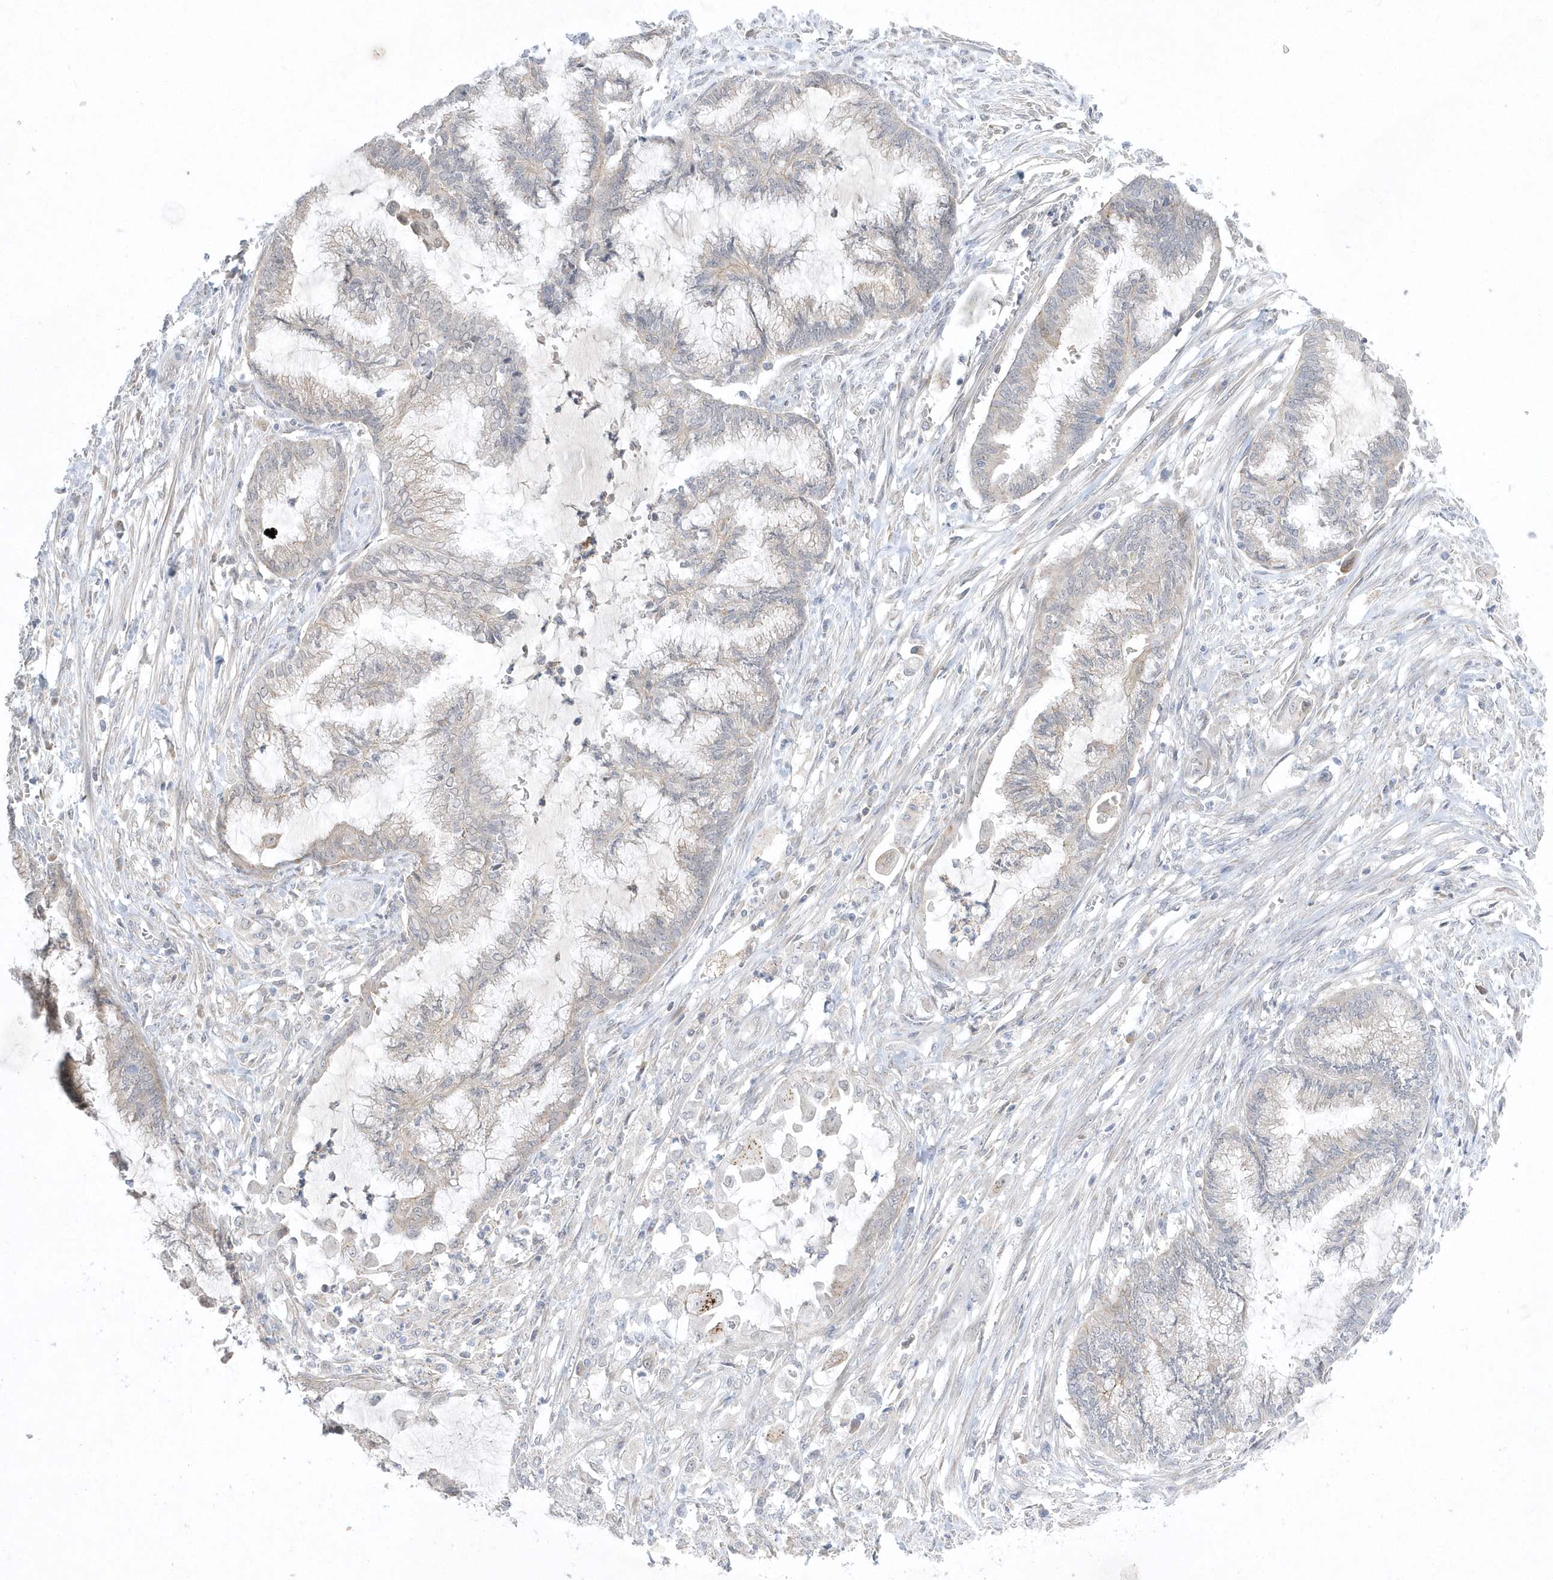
{"staining": {"intensity": "negative", "quantity": "none", "location": "none"}, "tissue": "endometrial cancer", "cell_type": "Tumor cells", "image_type": "cancer", "snomed": [{"axis": "morphology", "description": "Adenocarcinoma, NOS"}, {"axis": "topography", "description": "Endometrium"}], "caption": "This micrograph is of endometrial cancer (adenocarcinoma) stained with IHC to label a protein in brown with the nuclei are counter-stained blue. There is no positivity in tumor cells.", "gene": "ZC3H12D", "patient": {"sex": "female", "age": 86}}